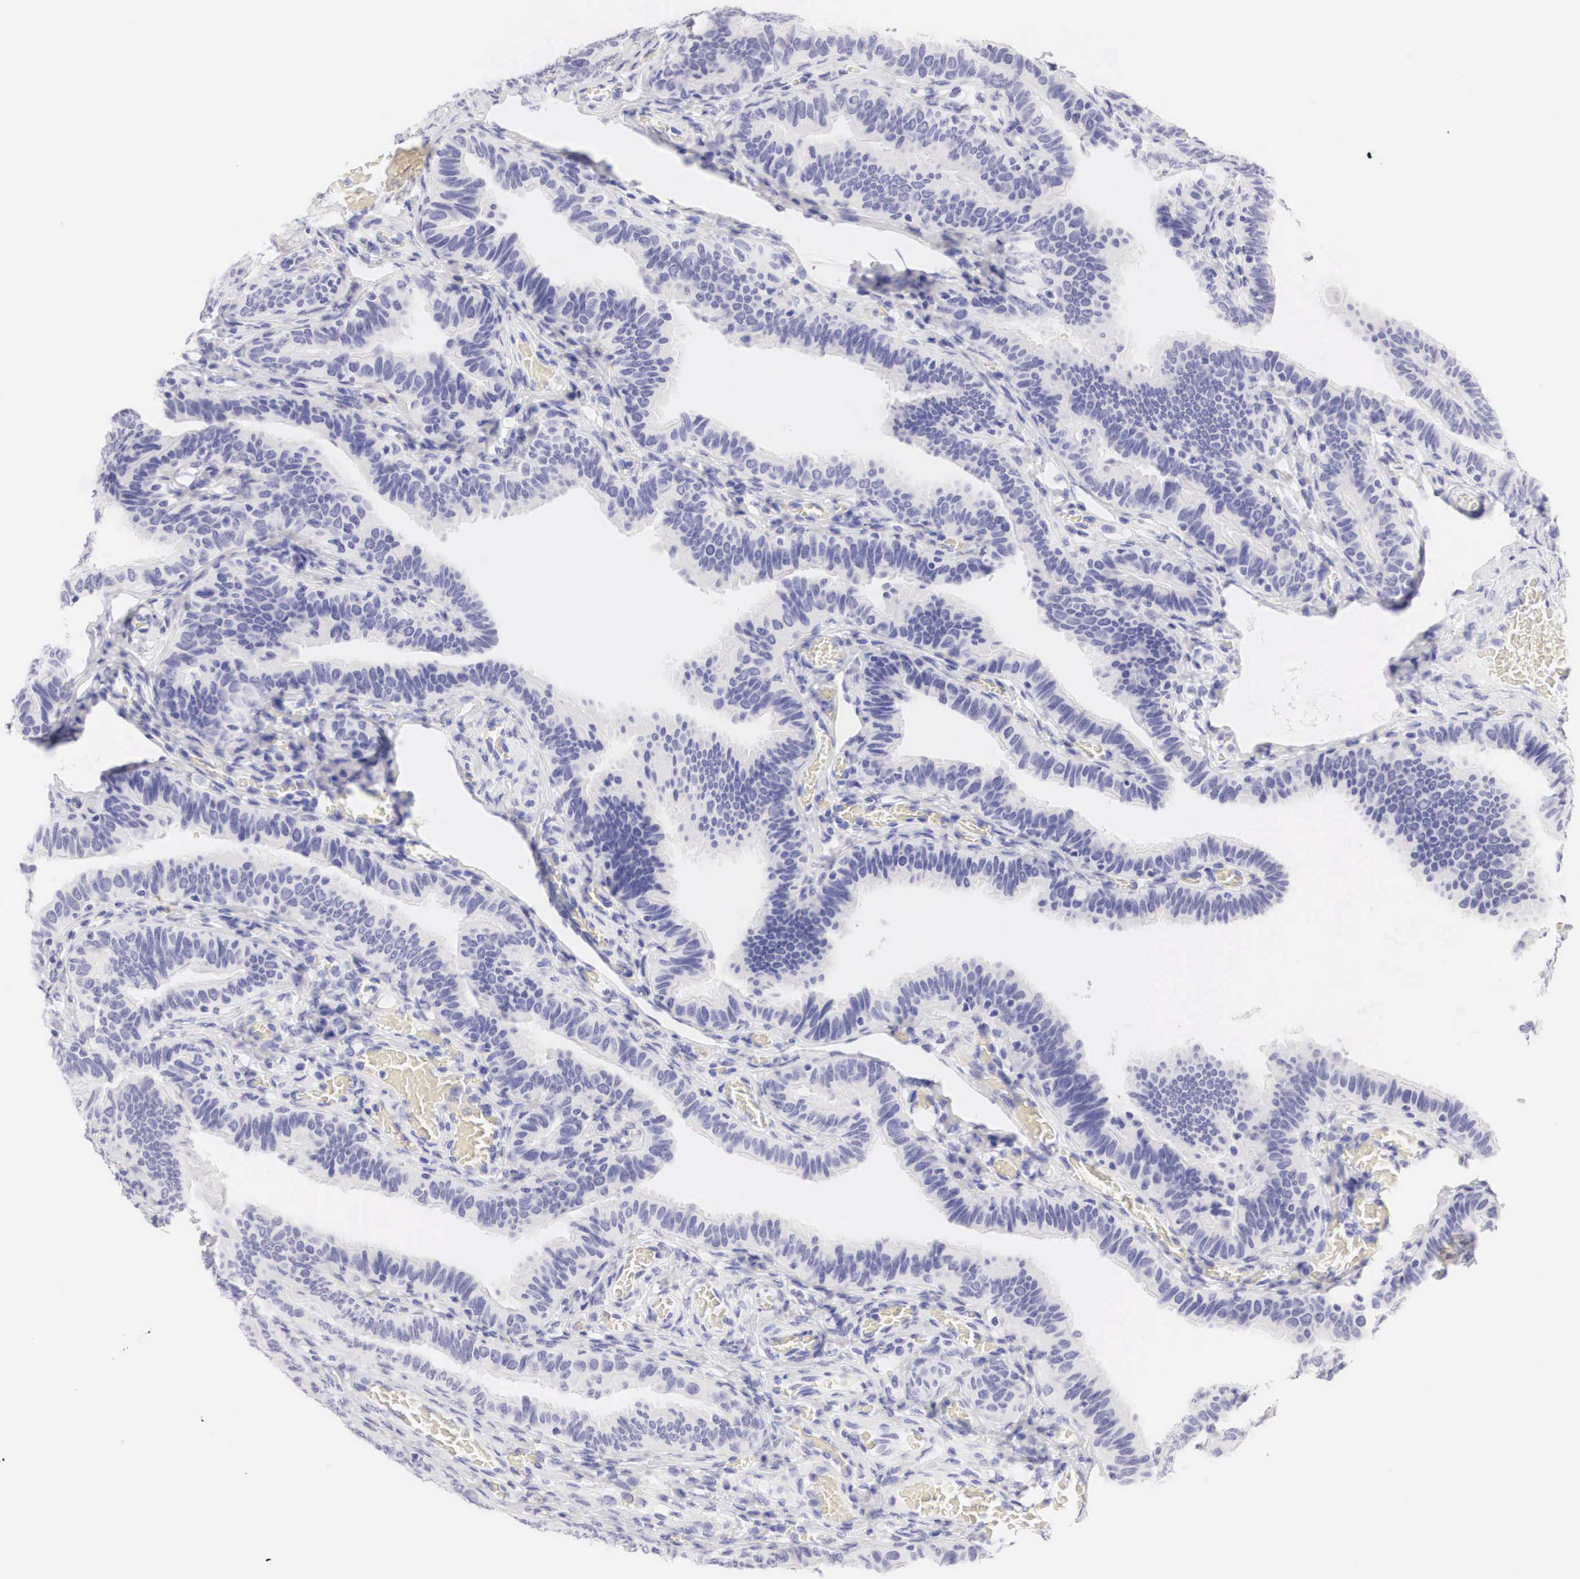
{"staining": {"intensity": "negative", "quantity": "none", "location": "none"}, "tissue": "fallopian tube", "cell_type": "Glandular cells", "image_type": "normal", "snomed": [{"axis": "morphology", "description": "Normal tissue, NOS"}, {"axis": "topography", "description": "Vagina"}, {"axis": "topography", "description": "Fallopian tube"}], "caption": "A photomicrograph of fallopian tube stained for a protein reveals no brown staining in glandular cells.", "gene": "TYR", "patient": {"sex": "female", "age": 38}}